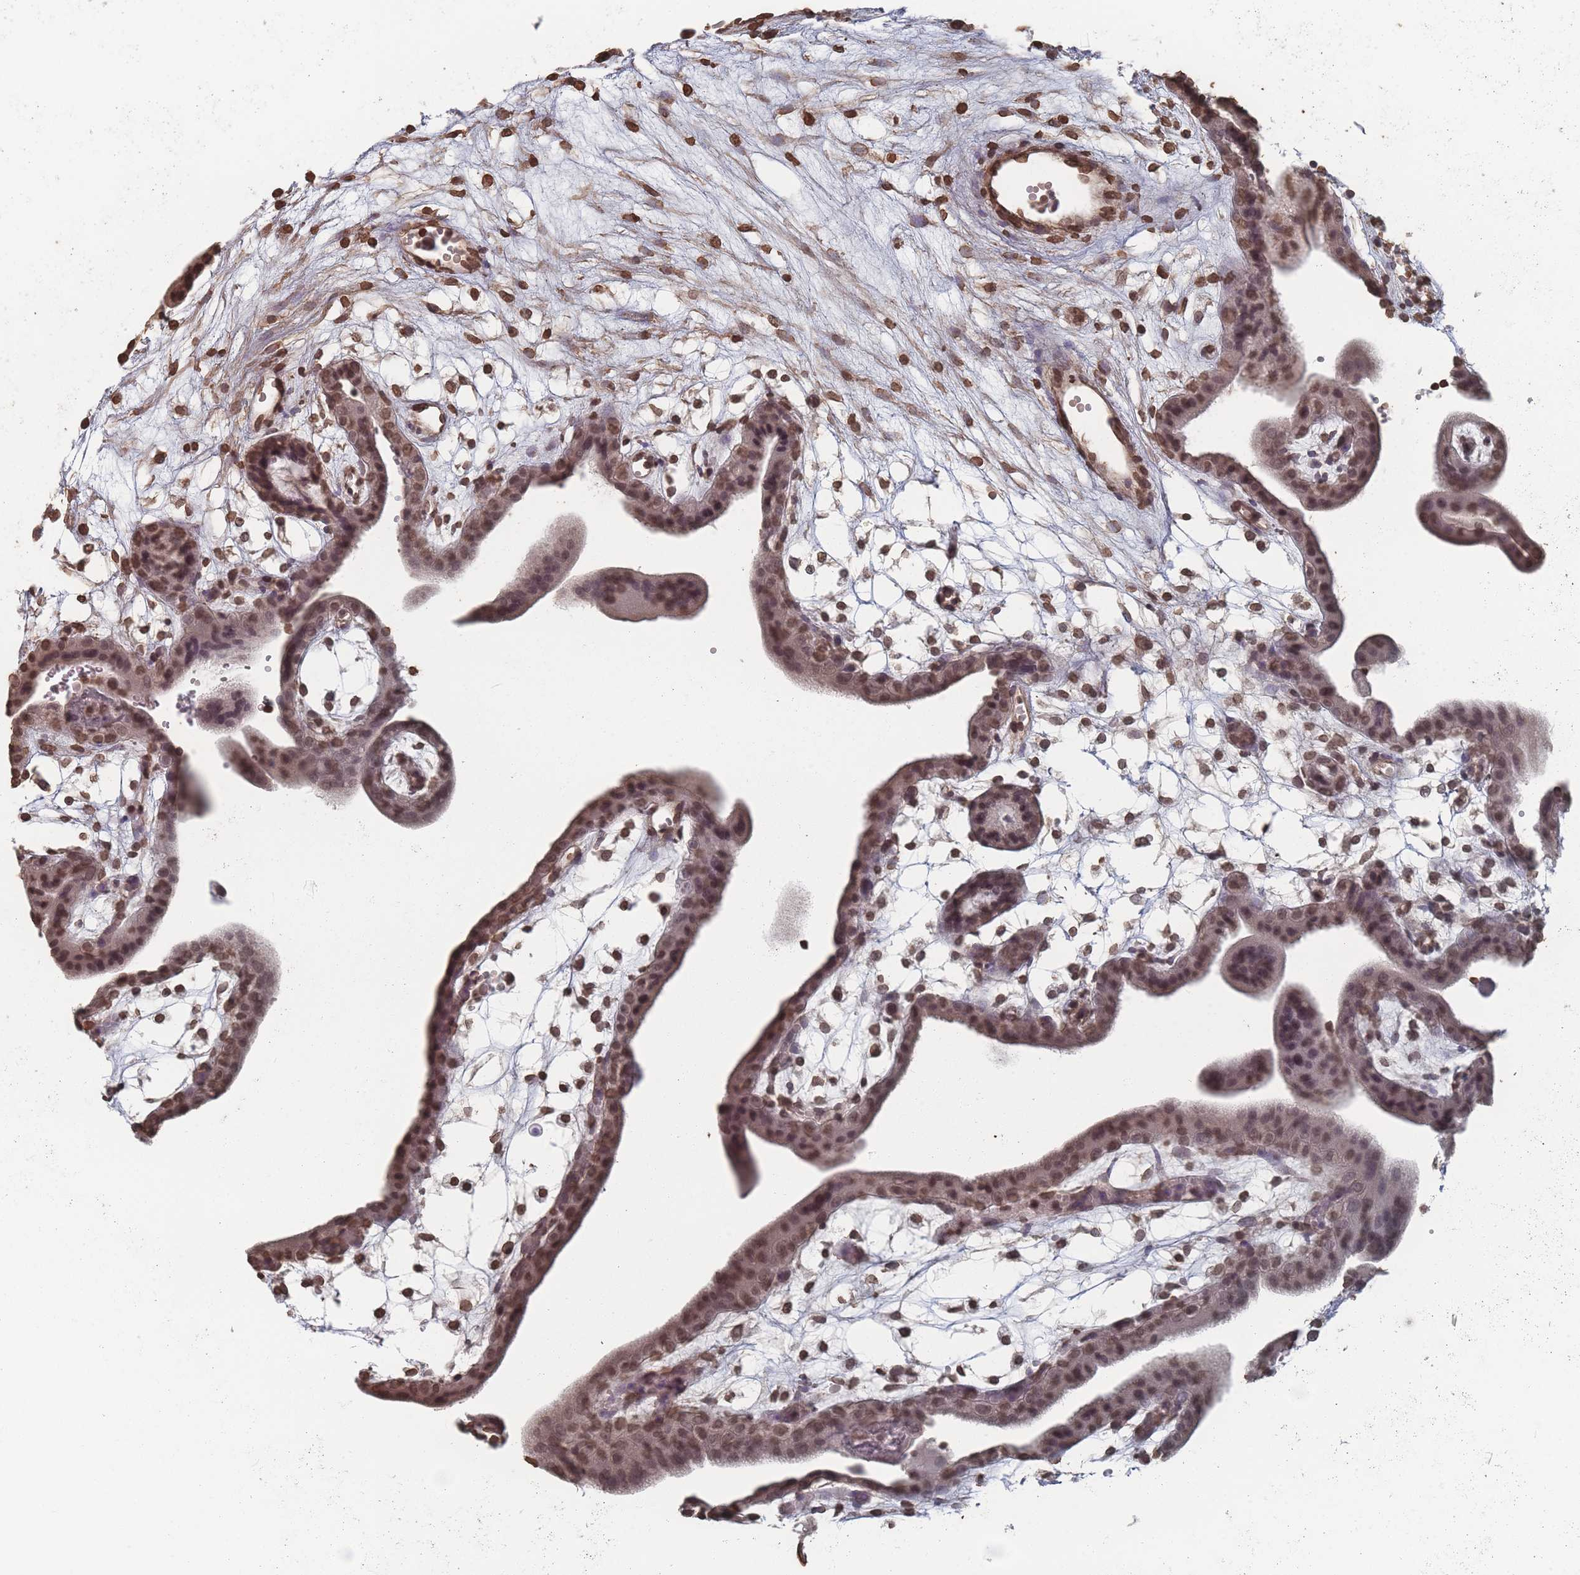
{"staining": {"intensity": "moderate", "quantity": ">75%", "location": "cytoplasmic/membranous,nuclear"}, "tissue": "placenta", "cell_type": "Decidual cells", "image_type": "normal", "snomed": [{"axis": "morphology", "description": "Normal tissue, NOS"}, {"axis": "topography", "description": "Placenta"}], "caption": "Human placenta stained for a protein (brown) displays moderate cytoplasmic/membranous,nuclear positive staining in about >75% of decidual cells.", "gene": "PLEKHG5", "patient": {"sex": "female", "age": 18}}